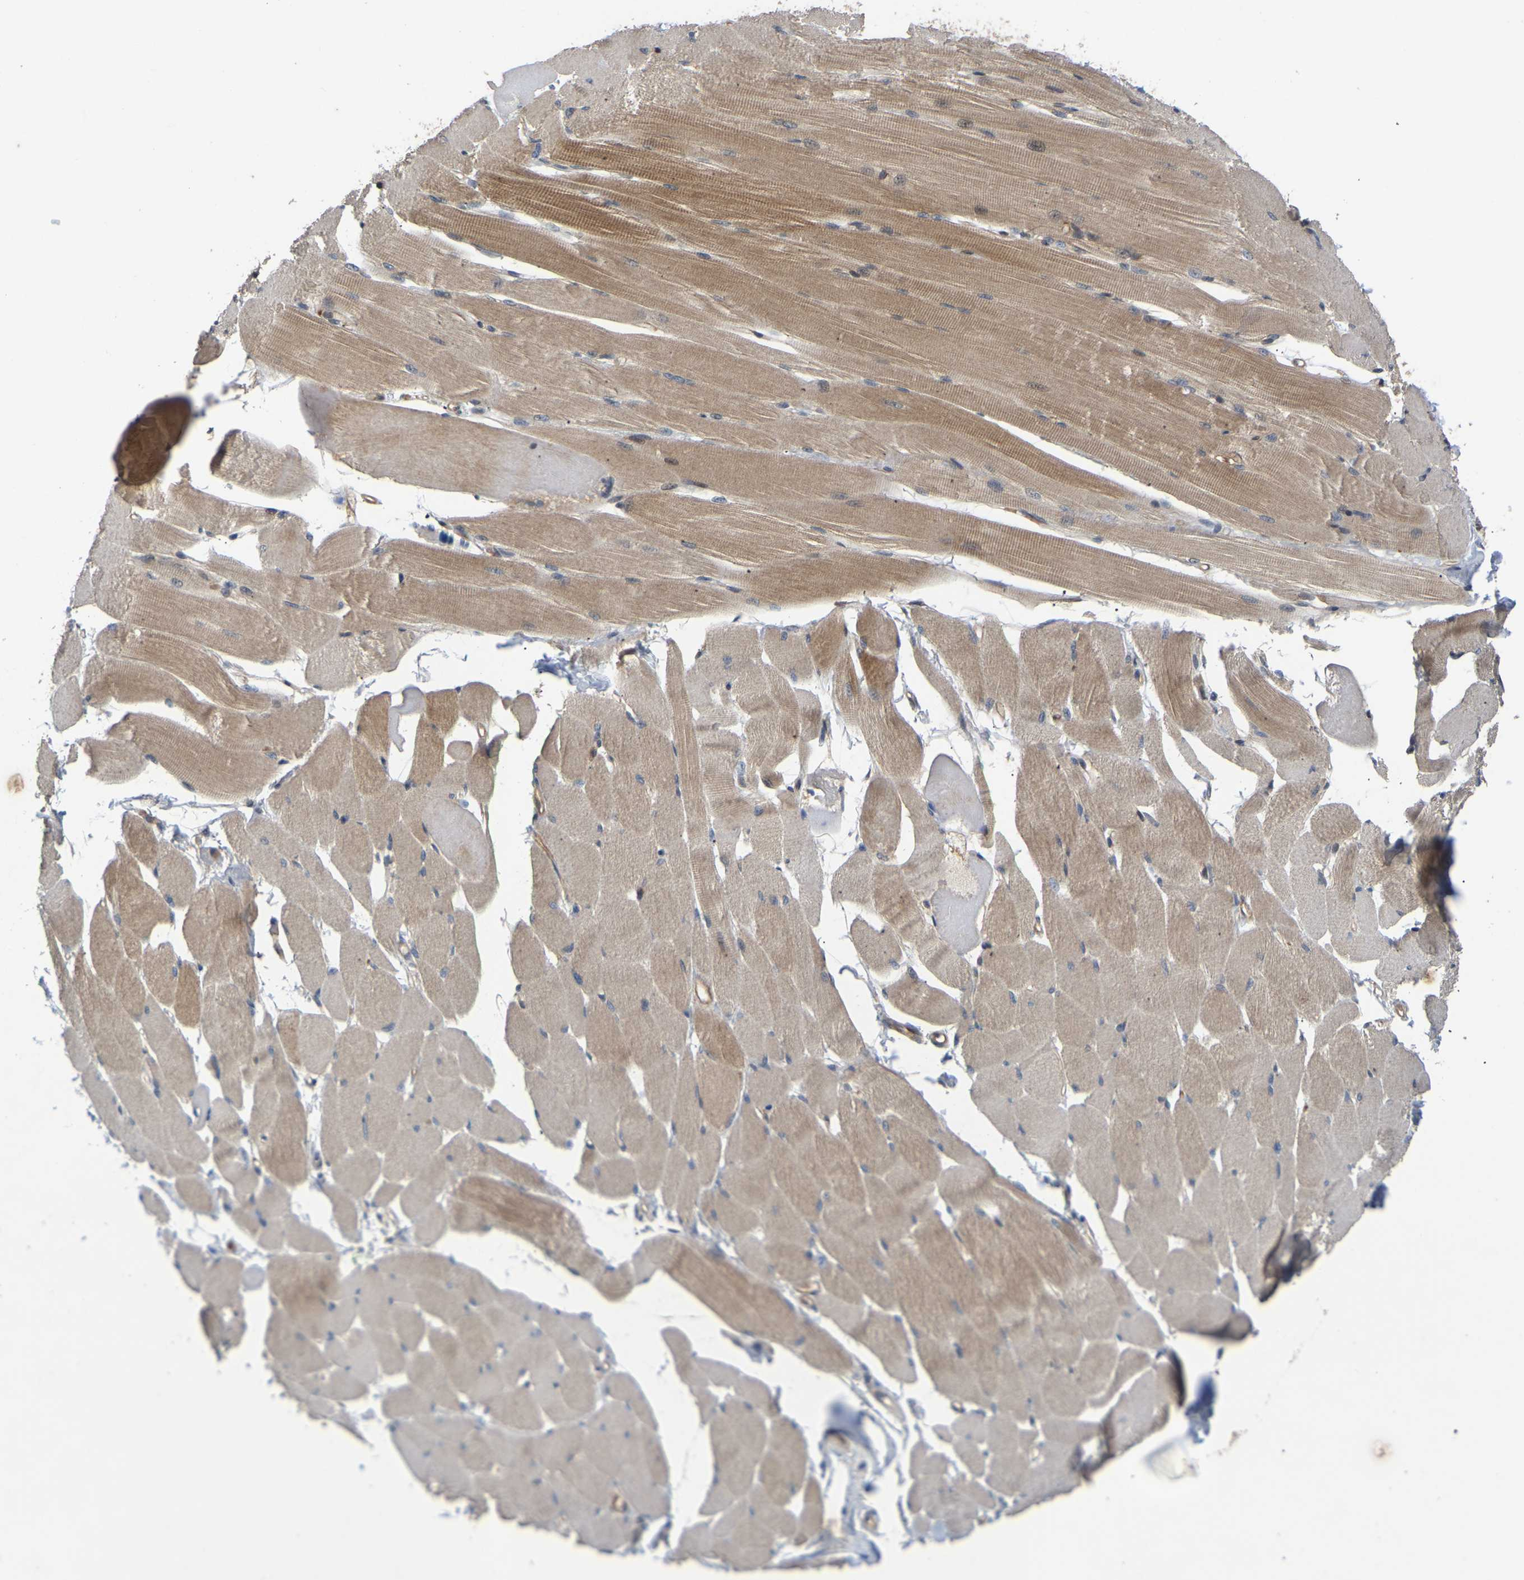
{"staining": {"intensity": "moderate", "quantity": ">75%", "location": "cytoplasmic/membranous"}, "tissue": "skeletal muscle", "cell_type": "Myocytes", "image_type": "normal", "snomed": [{"axis": "morphology", "description": "Normal tissue, NOS"}, {"axis": "topography", "description": "Skeletal muscle"}, {"axis": "topography", "description": "Peripheral nerve tissue"}], "caption": "A high-resolution photomicrograph shows immunohistochemistry (IHC) staining of unremarkable skeletal muscle, which exhibits moderate cytoplasmic/membranous staining in approximately >75% of myocytes. (DAB (3,3'-diaminobenzidine) IHC, brown staining for protein, blue staining for nuclei).", "gene": "LIMK2", "patient": {"sex": "female", "age": 84}}